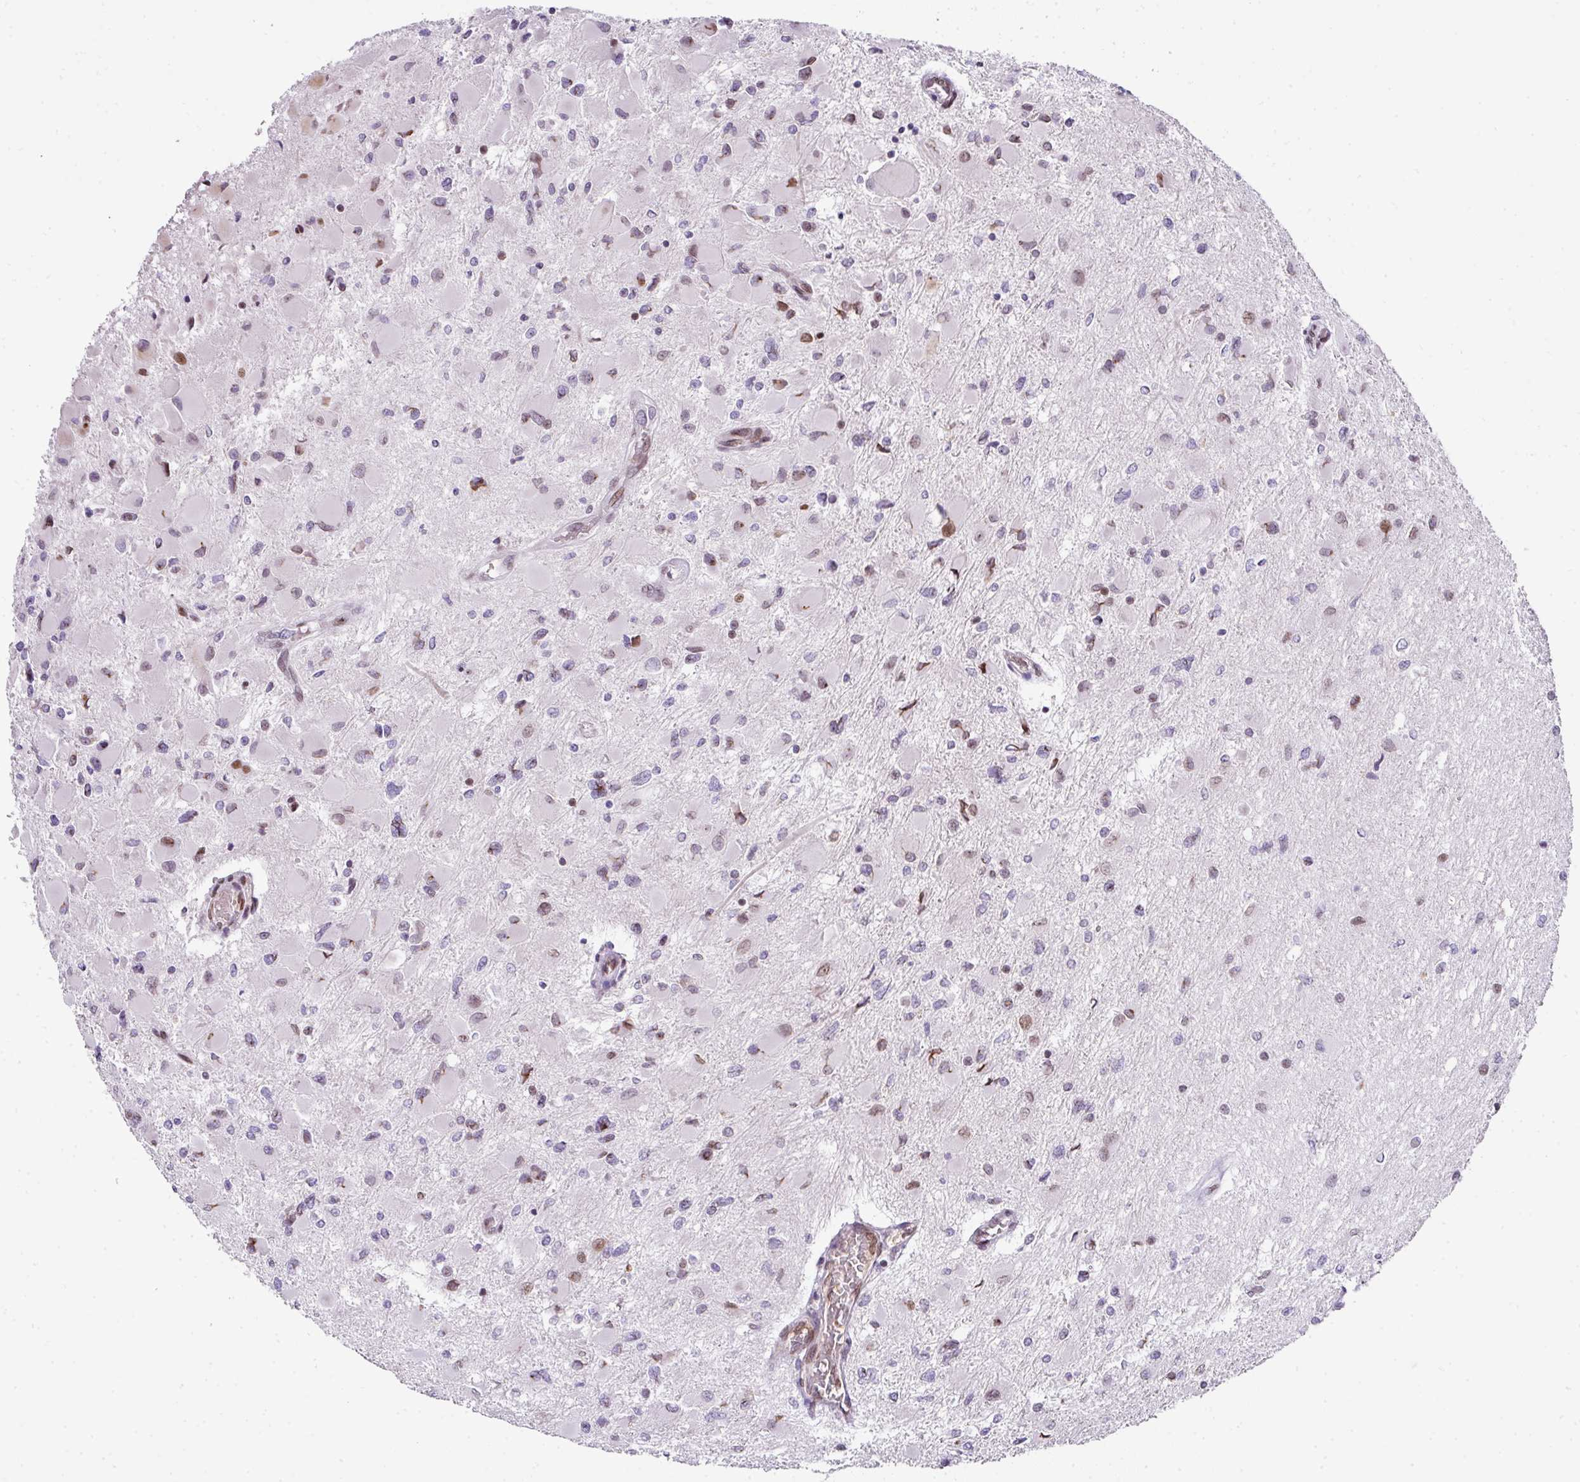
{"staining": {"intensity": "negative", "quantity": "none", "location": "none"}, "tissue": "glioma", "cell_type": "Tumor cells", "image_type": "cancer", "snomed": [{"axis": "morphology", "description": "Glioma, malignant, High grade"}, {"axis": "topography", "description": "Cerebral cortex"}], "caption": "DAB (3,3'-diaminobenzidine) immunohistochemical staining of malignant glioma (high-grade) exhibits no significant staining in tumor cells.", "gene": "PLK1", "patient": {"sex": "female", "age": 36}}